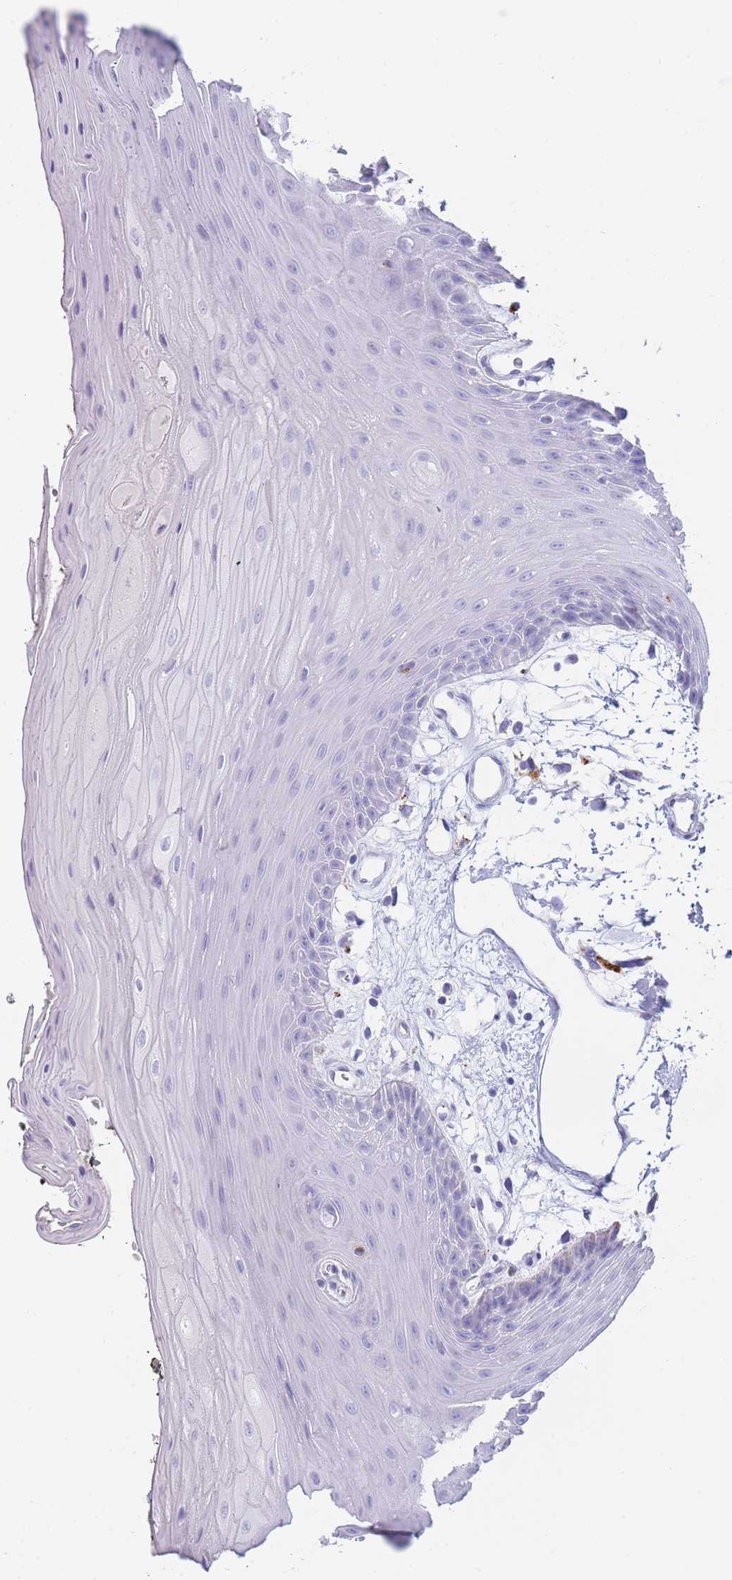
{"staining": {"intensity": "negative", "quantity": "none", "location": "none"}, "tissue": "oral mucosa", "cell_type": "Squamous epithelial cells", "image_type": "normal", "snomed": [{"axis": "morphology", "description": "Normal tissue, NOS"}, {"axis": "topography", "description": "Oral tissue"}, {"axis": "topography", "description": "Tounge, NOS"}], "caption": "IHC of normal oral mucosa reveals no positivity in squamous epithelial cells.", "gene": "GAA", "patient": {"sex": "female", "age": 59}}